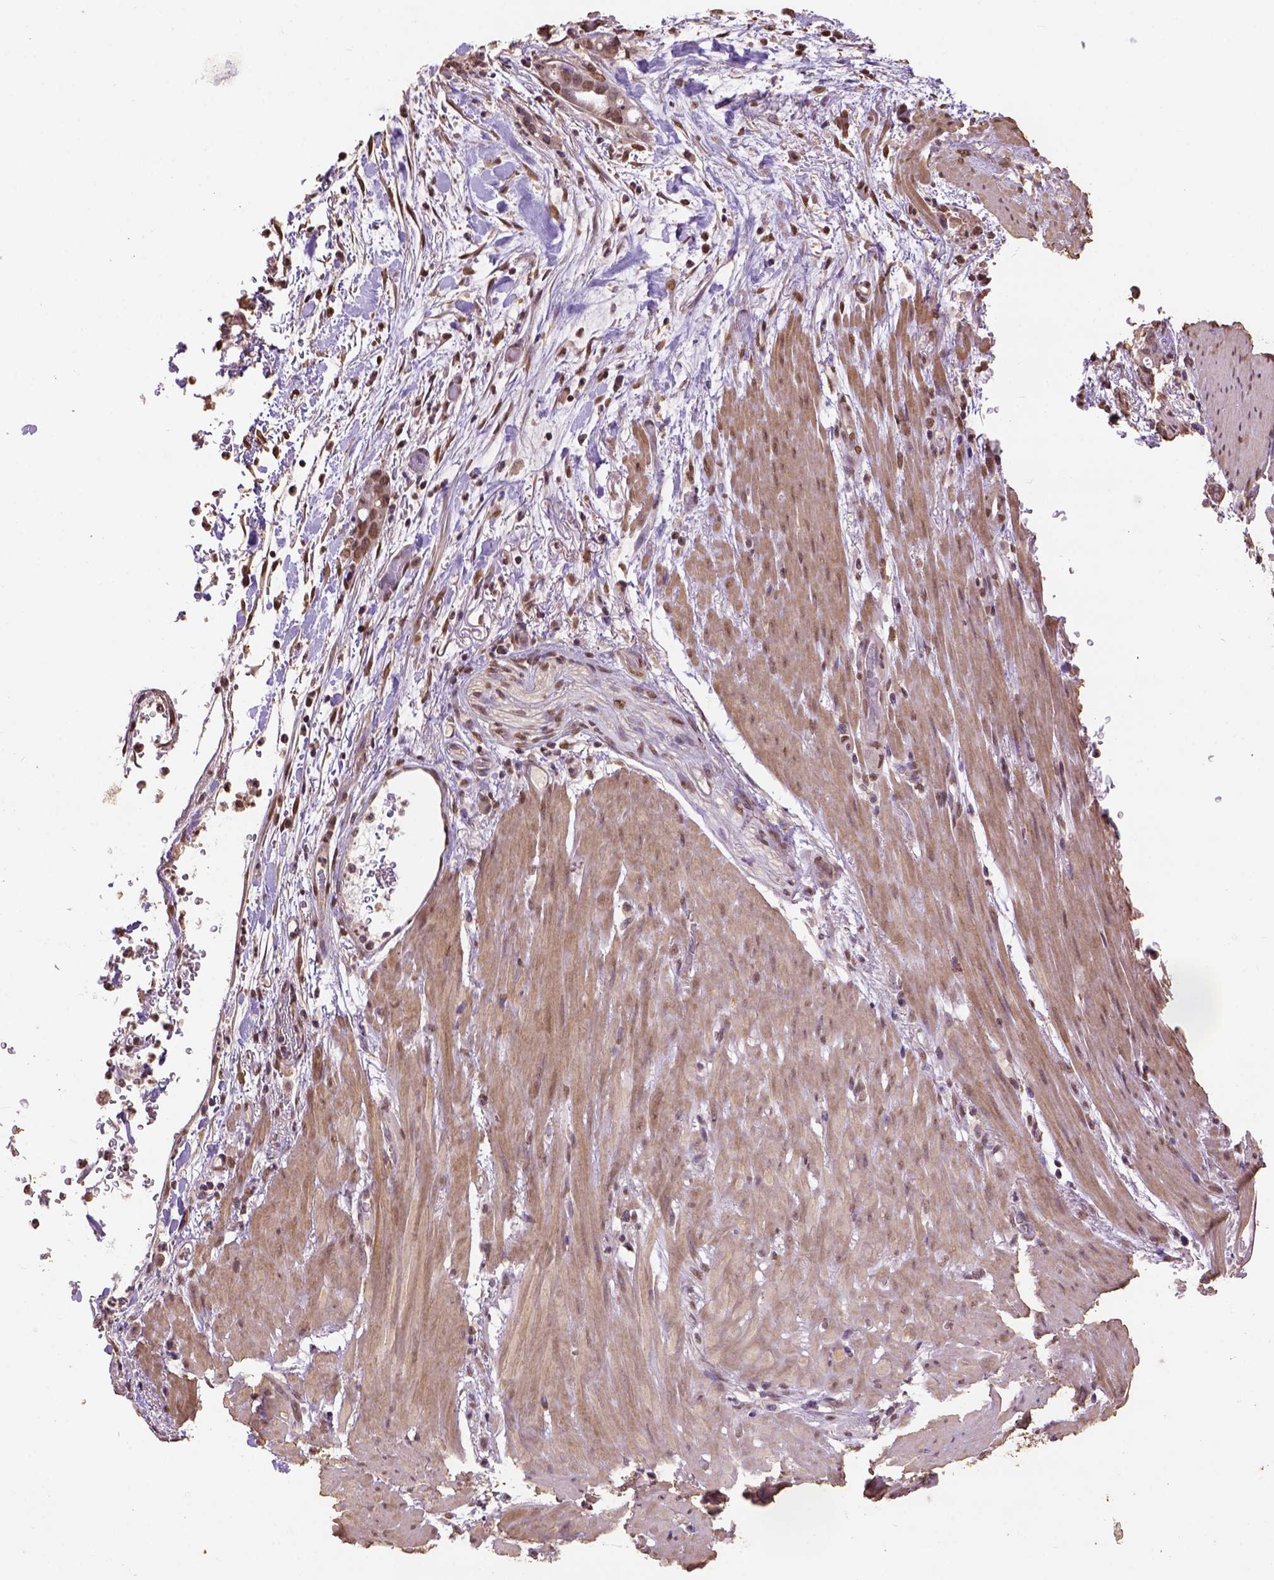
{"staining": {"intensity": "moderate", "quantity": ">75%", "location": "nuclear"}, "tissue": "stomach cancer", "cell_type": "Tumor cells", "image_type": "cancer", "snomed": [{"axis": "morphology", "description": "Normal tissue, NOS"}, {"axis": "morphology", "description": "Adenocarcinoma, NOS"}, {"axis": "topography", "description": "Esophagus"}, {"axis": "topography", "description": "Stomach, upper"}], "caption": "Protein staining shows moderate nuclear positivity in about >75% of tumor cells in stomach adenocarcinoma.", "gene": "CSTF2T", "patient": {"sex": "male", "age": 74}}